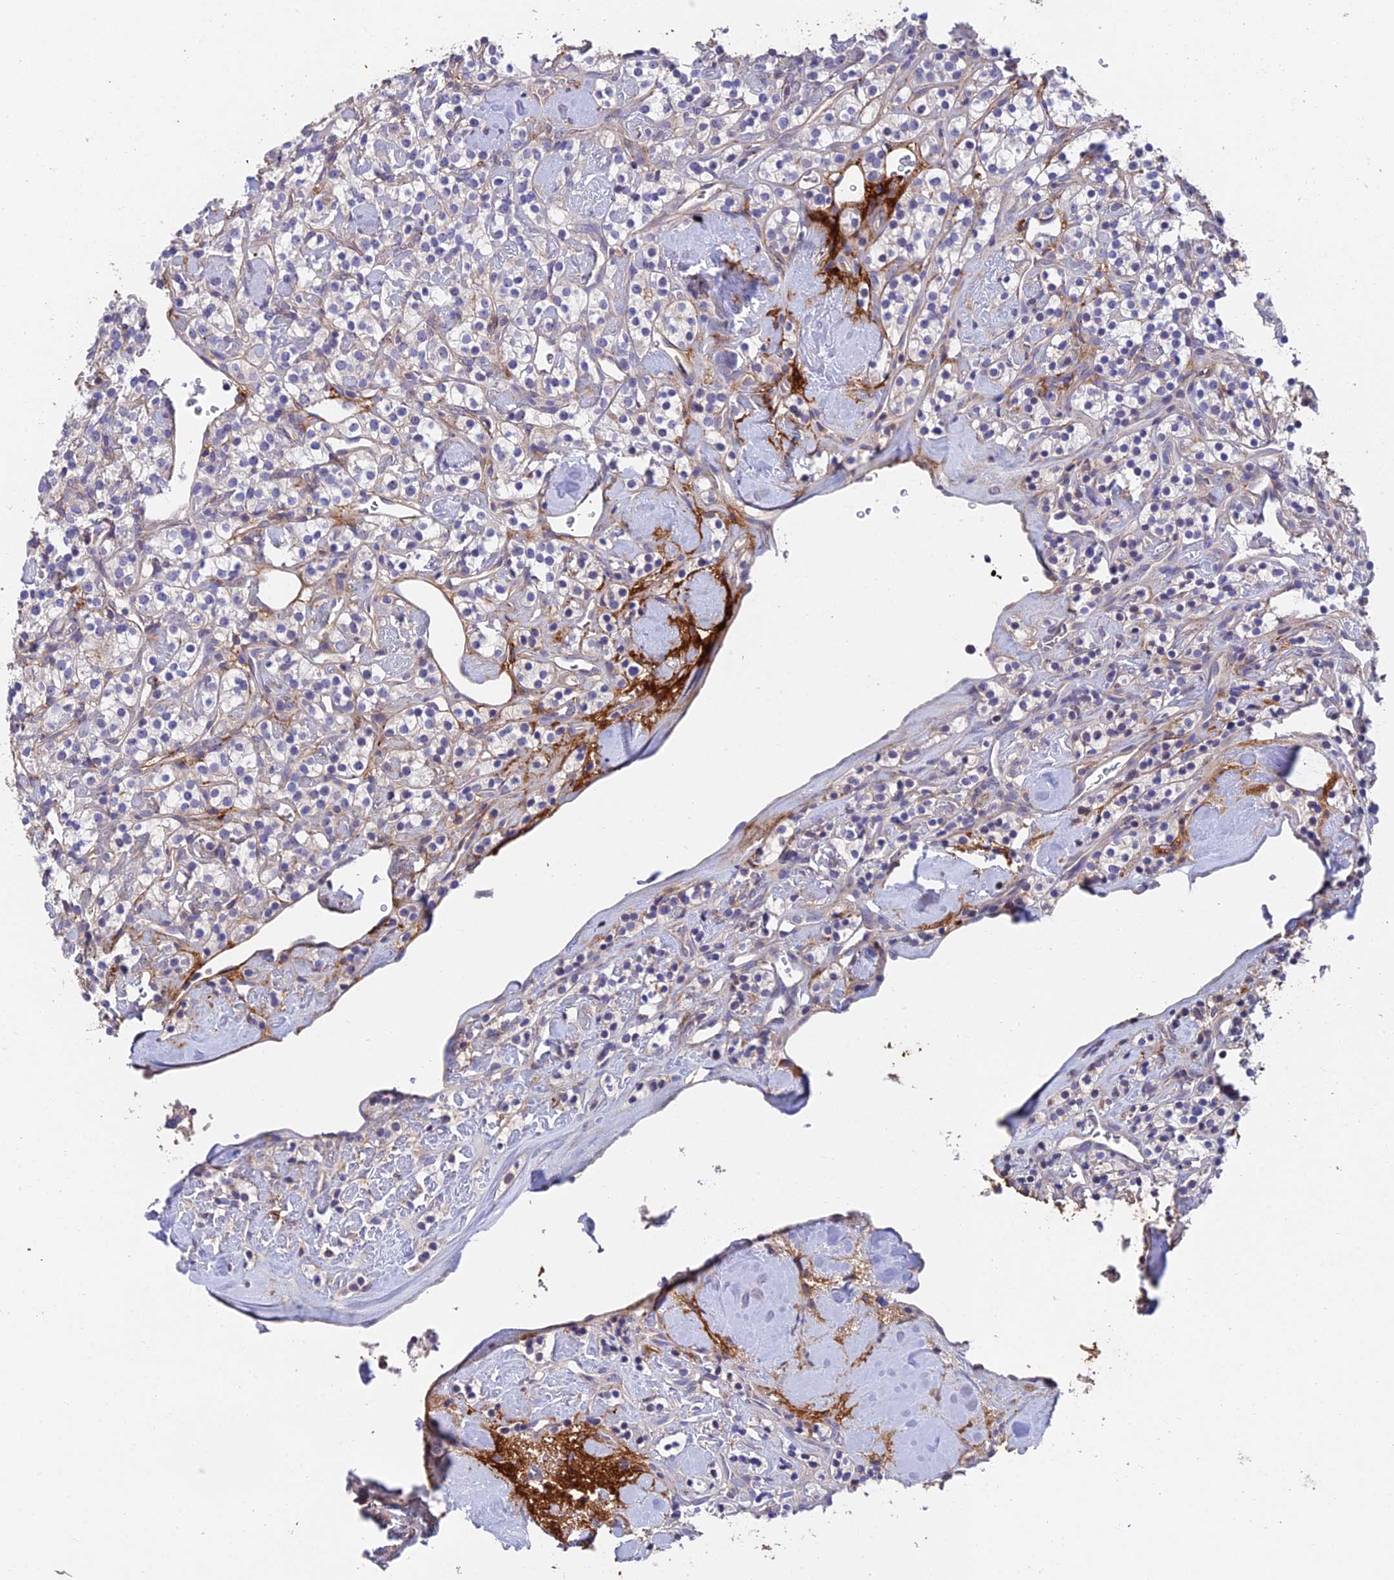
{"staining": {"intensity": "negative", "quantity": "none", "location": "none"}, "tissue": "renal cancer", "cell_type": "Tumor cells", "image_type": "cancer", "snomed": [{"axis": "morphology", "description": "Adenocarcinoma, NOS"}, {"axis": "topography", "description": "Kidney"}], "caption": "Immunohistochemistry of human renal adenocarcinoma shows no staining in tumor cells.", "gene": "ADAMTS13", "patient": {"sex": "male", "age": 77}}